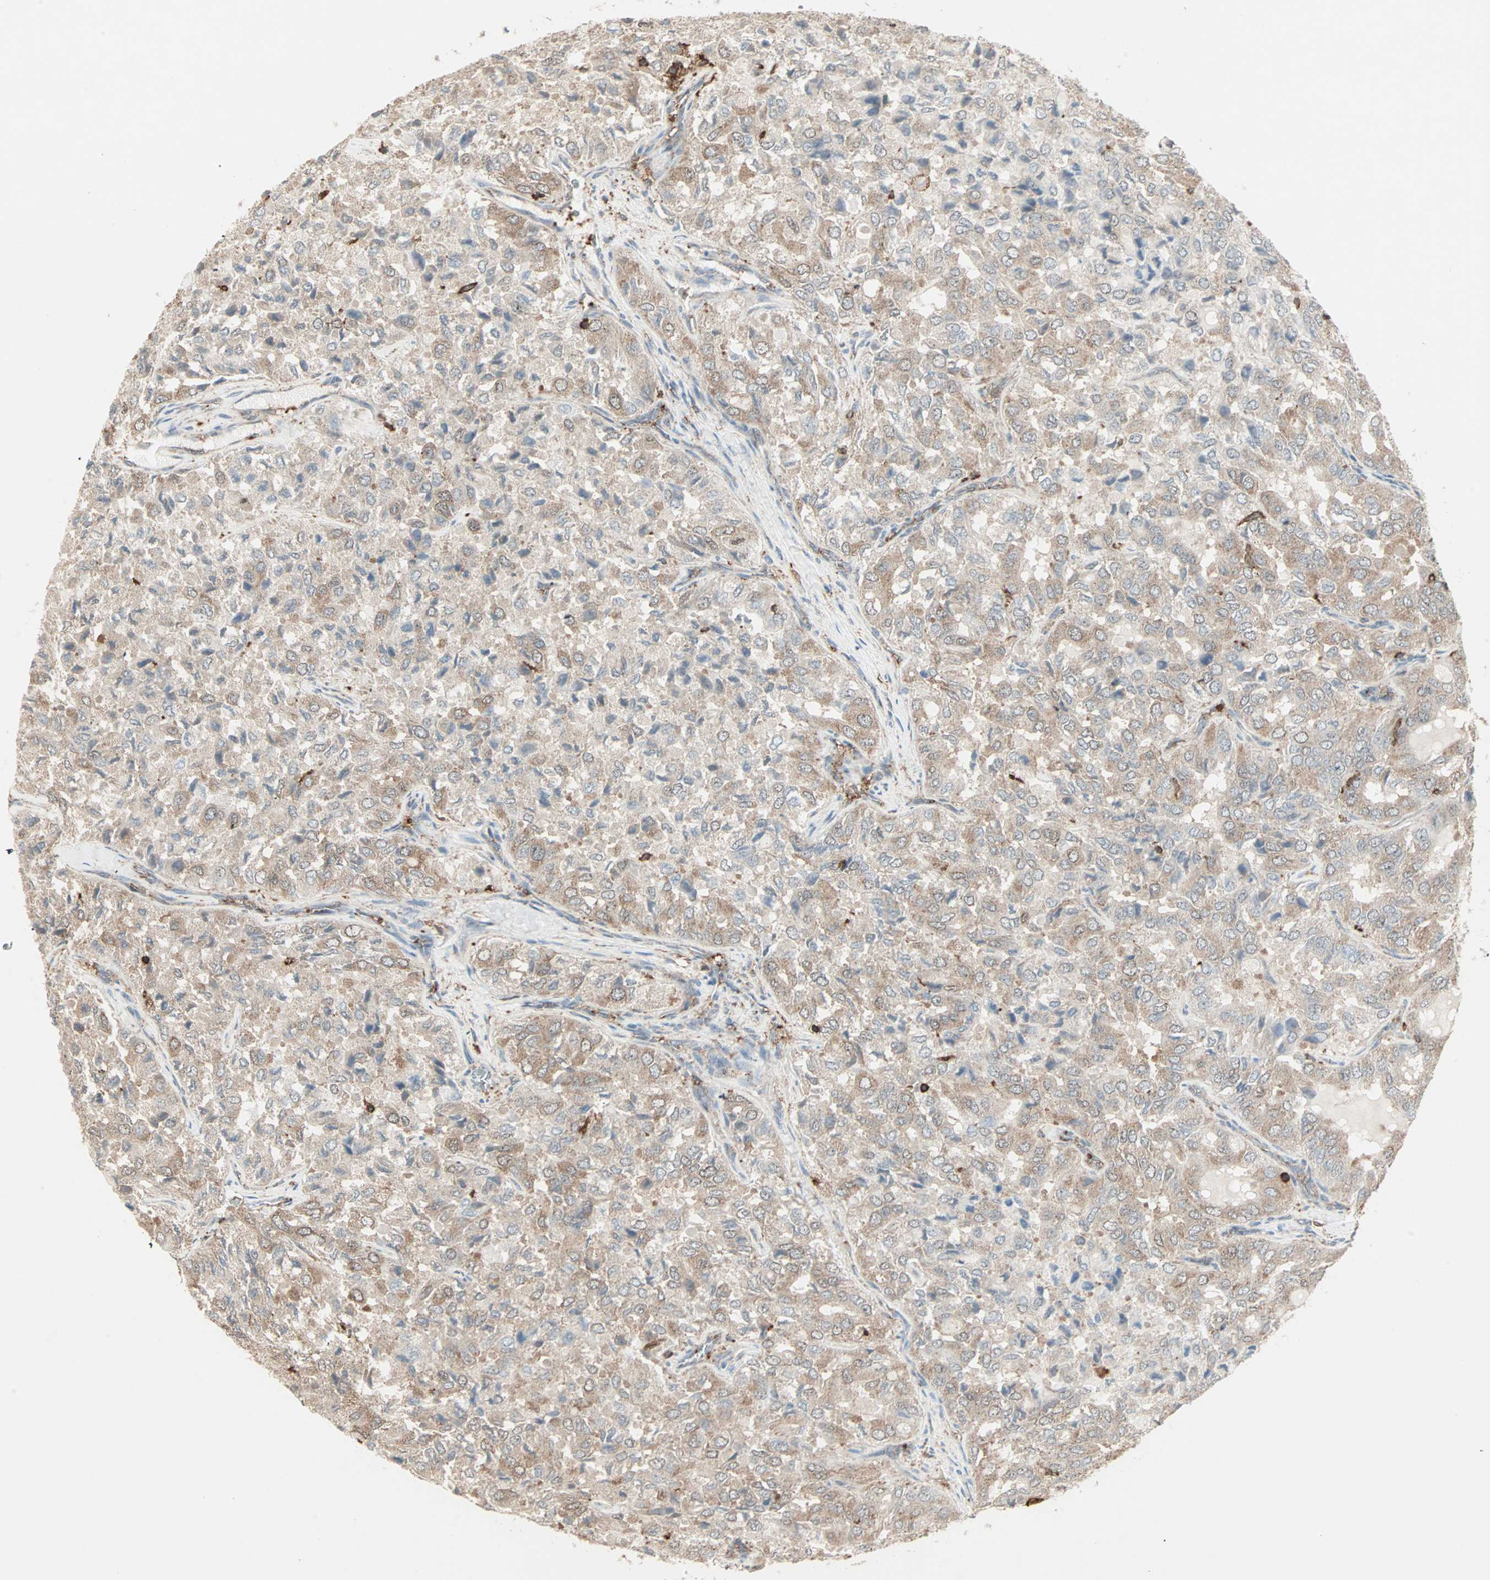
{"staining": {"intensity": "moderate", "quantity": "25%-75%", "location": "cytoplasmic/membranous"}, "tissue": "thyroid cancer", "cell_type": "Tumor cells", "image_type": "cancer", "snomed": [{"axis": "morphology", "description": "Follicular adenoma carcinoma, NOS"}, {"axis": "topography", "description": "Thyroid gland"}], "caption": "DAB immunohistochemical staining of thyroid cancer (follicular adenoma carcinoma) shows moderate cytoplasmic/membranous protein staining in about 25%-75% of tumor cells.", "gene": "MMP3", "patient": {"sex": "male", "age": 75}}